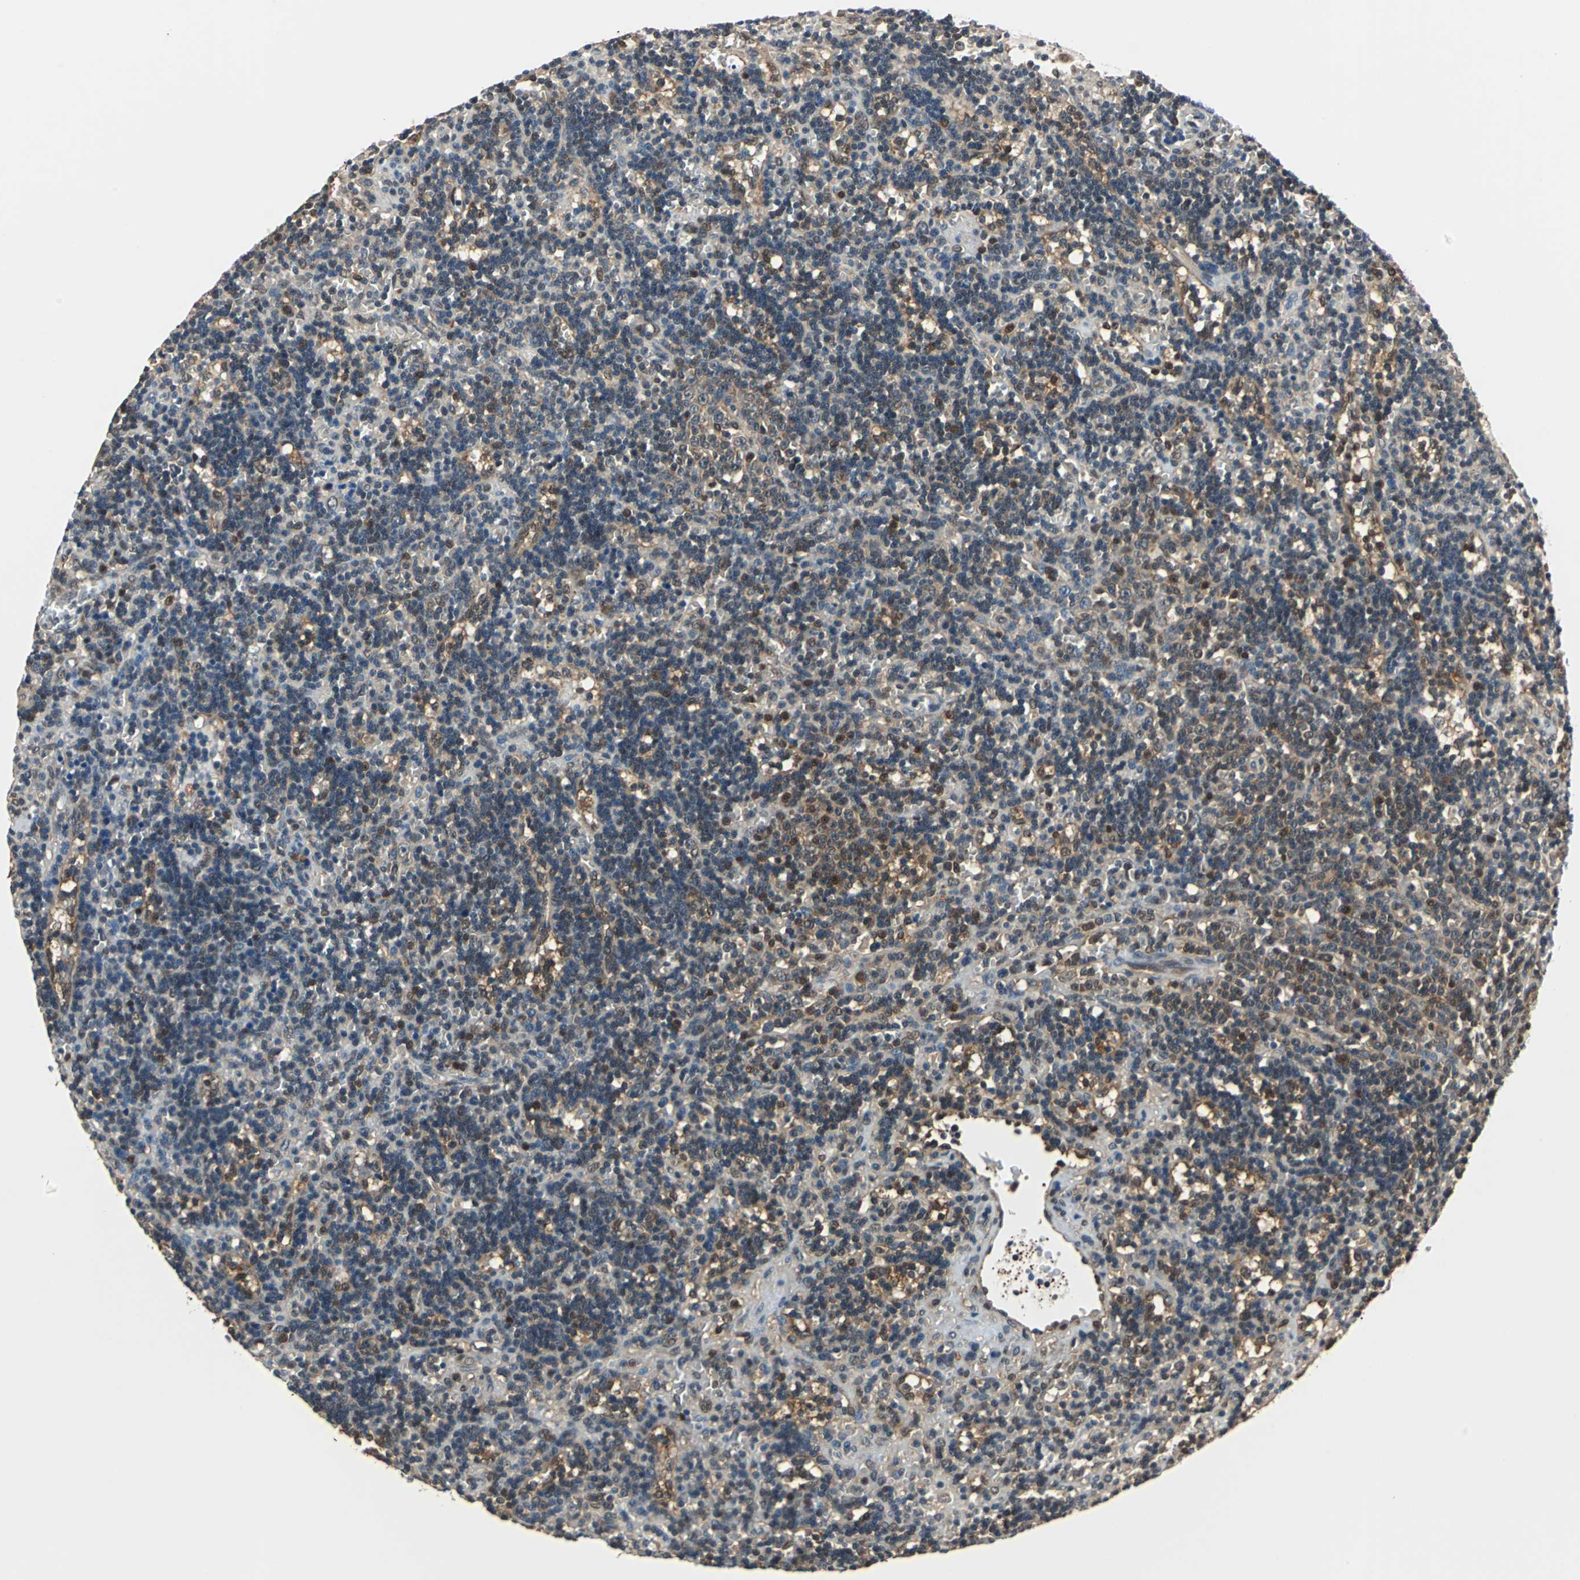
{"staining": {"intensity": "weak", "quantity": "25%-75%", "location": "cytoplasmic/membranous,nuclear"}, "tissue": "lymphoma", "cell_type": "Tumor cells", "image_type": "cancer", "snomed": [{"axis": "morphology", "description": "Malignant lymphoma, non-Hodgkin's type, Low grade"}, {"axis": "topography", "description": "Spleen"}], "caption": "High-magnification brightfield microscopy of malignant lymphoma, non-Hodgkin's type (low-grade) stained with DAB (3,3'-diaminobenzidine) (brown) and counterstained with hematoxylin (blue). tumor cells exhibit weak cytoplasmic/membranous and nuclear positivity is seen in about25%-75% of cells.", "gene": "PSME1", "patient": {"sex": "male", "age": 60}}